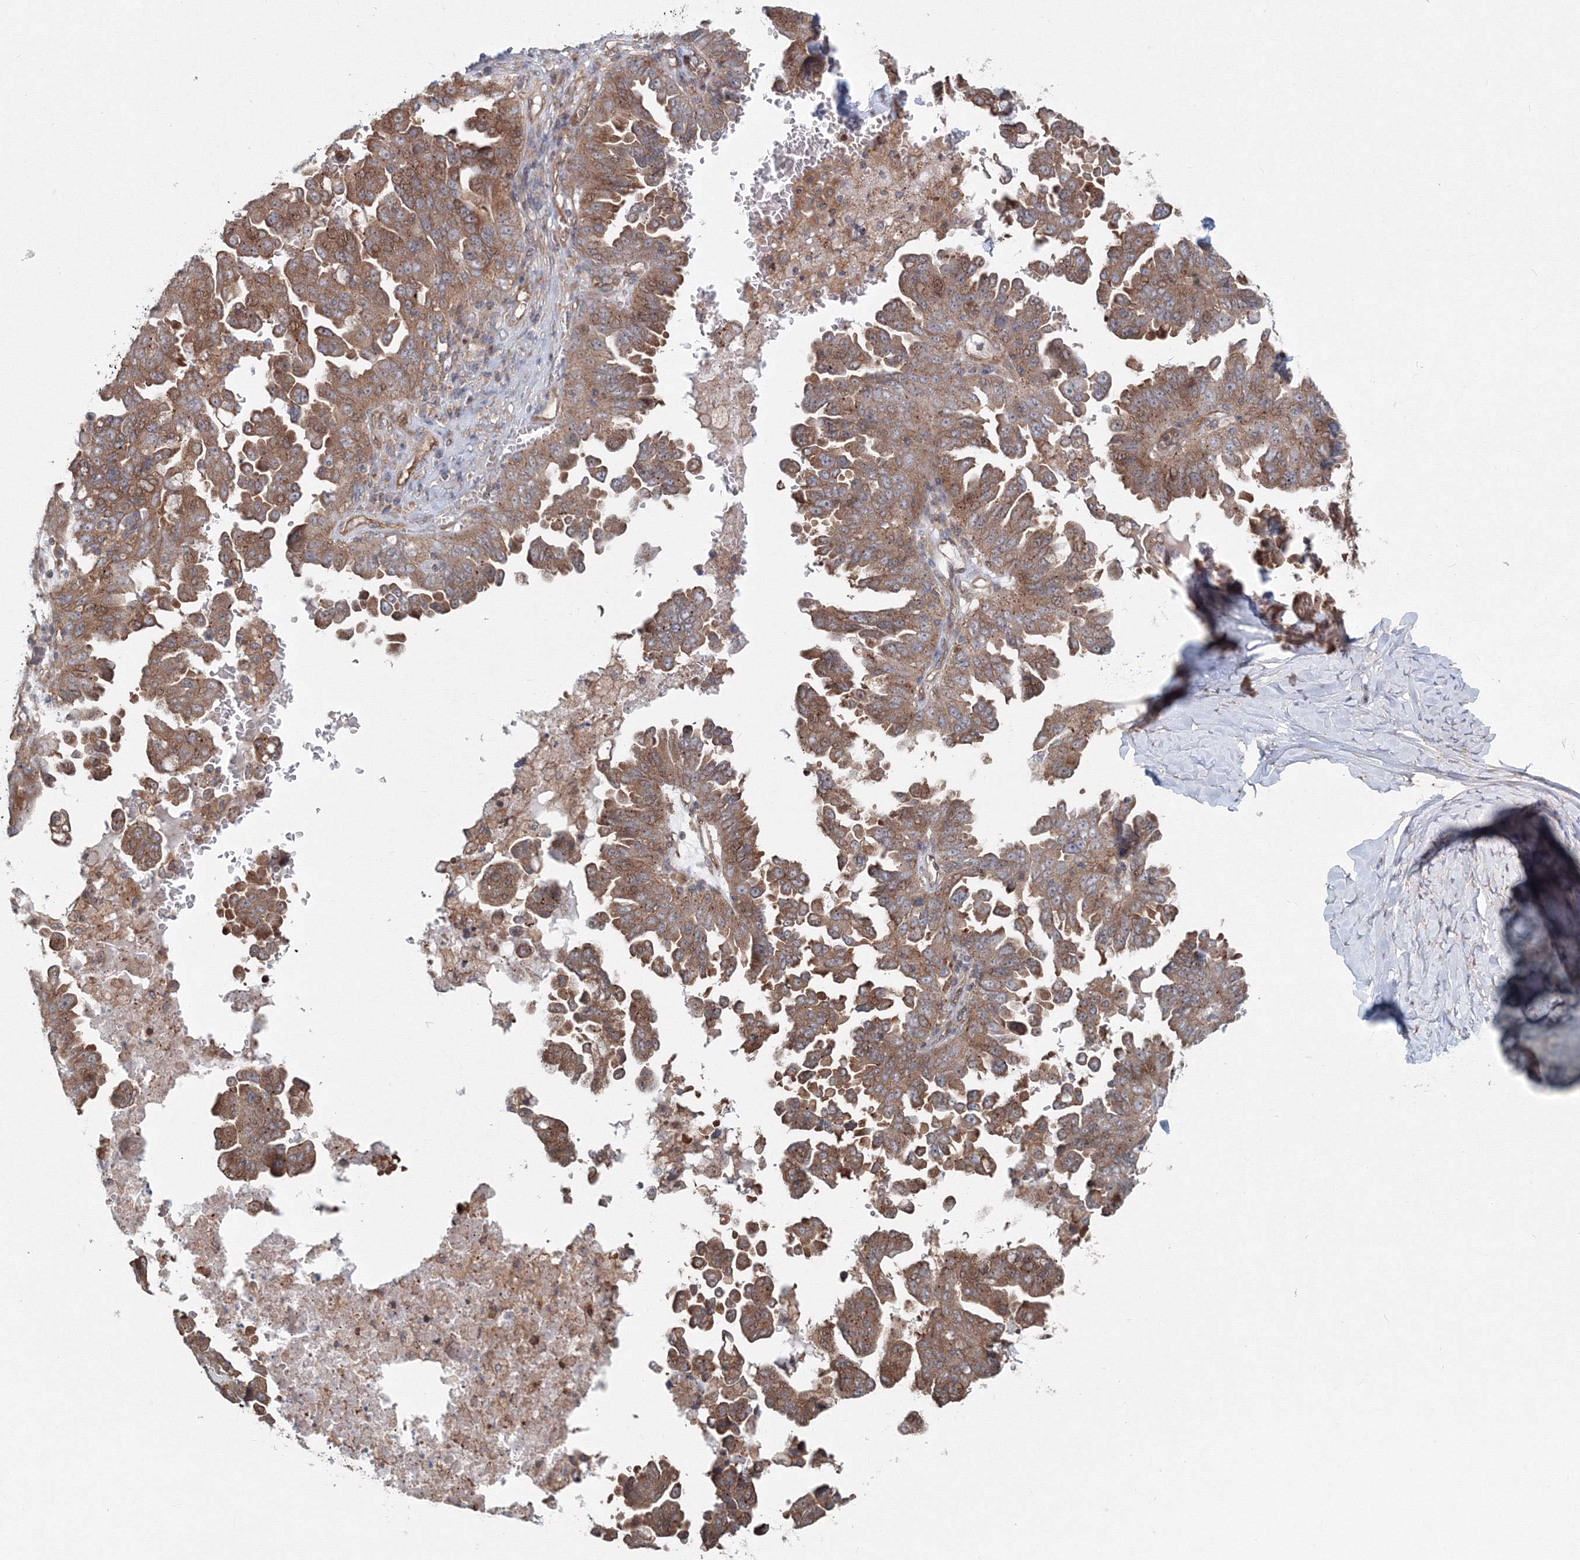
{"staining": {"intensity": "moderate", "quantity": ">75%", "location": "cytoplasmic/membranous"}, "tissue": "ovarian cancer", "cell_type": "Tumor cells", "image_type": "cancer", "snomed": [{"axis": "morphology", "description": "Carcinoma, endometroid"}, {"axis": "topography", "description": "Ovary"}], "caption": "Ovarian cancer tissue demonstrates moderate cytoplasmic/membranous staining in about >75% of tumor cells", "gene": "EXOC1", "patient": {"sex": "female", "age": 62}}